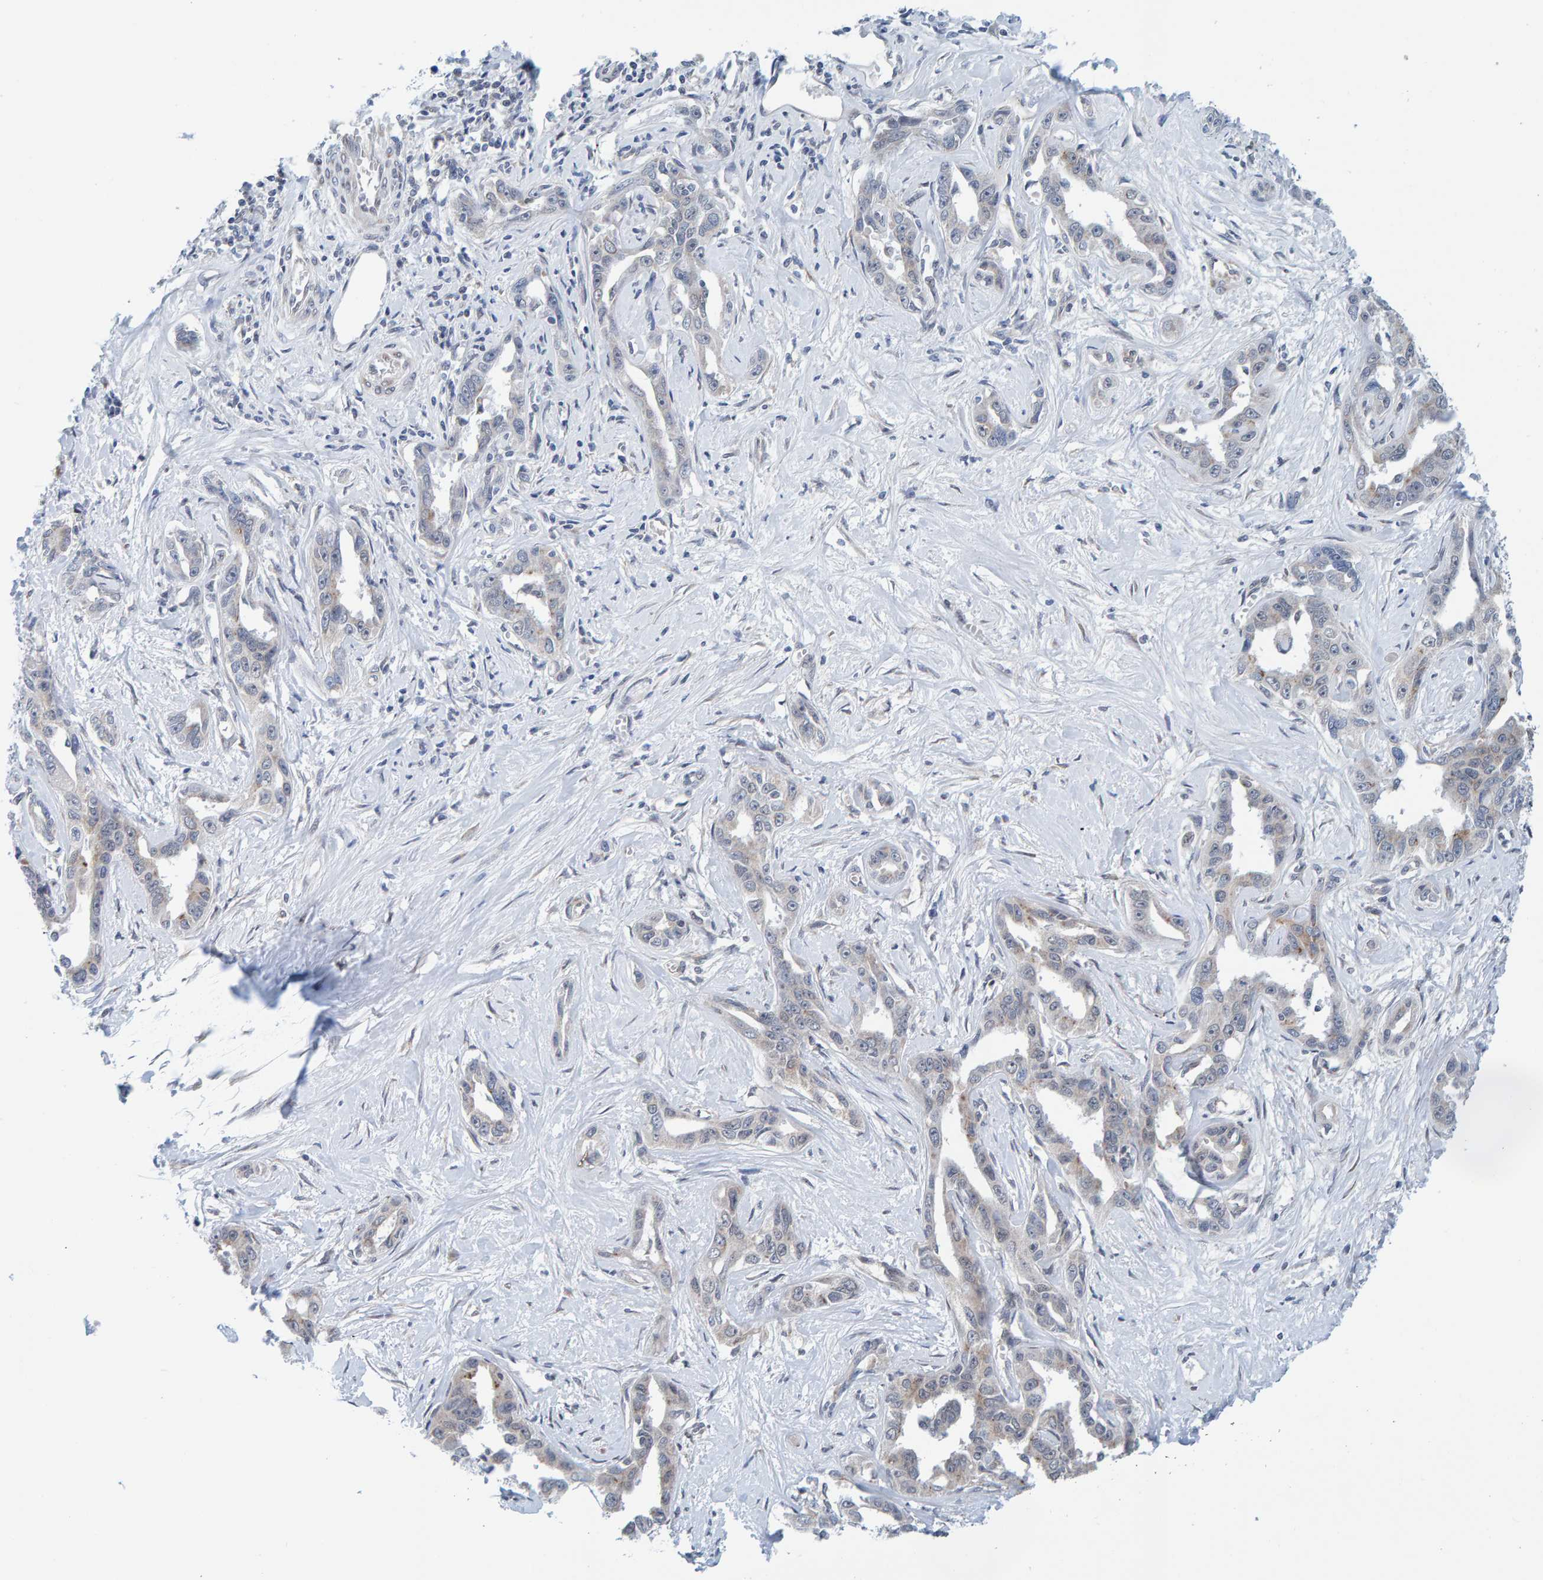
{"staining": {"intensity": "weak", "quantity": "<25%", "location": "cytoplasmic/membranous"}, "tissue": "liver cancer", "cell_type": "Tumor cells", "image_type": "cancer", "snomed": [{"axis": "morphology", "description": "Cholangiocarcinoma"}, {"axis": "topography", "description": "Liver"}], "caption": "Immunohistochemistry (IHC) of cholangiocarcinoma (liver) shows no expression in tumor cells.", "gene": "SCRN2", "patient": {"sex": "male", "age": 59}}